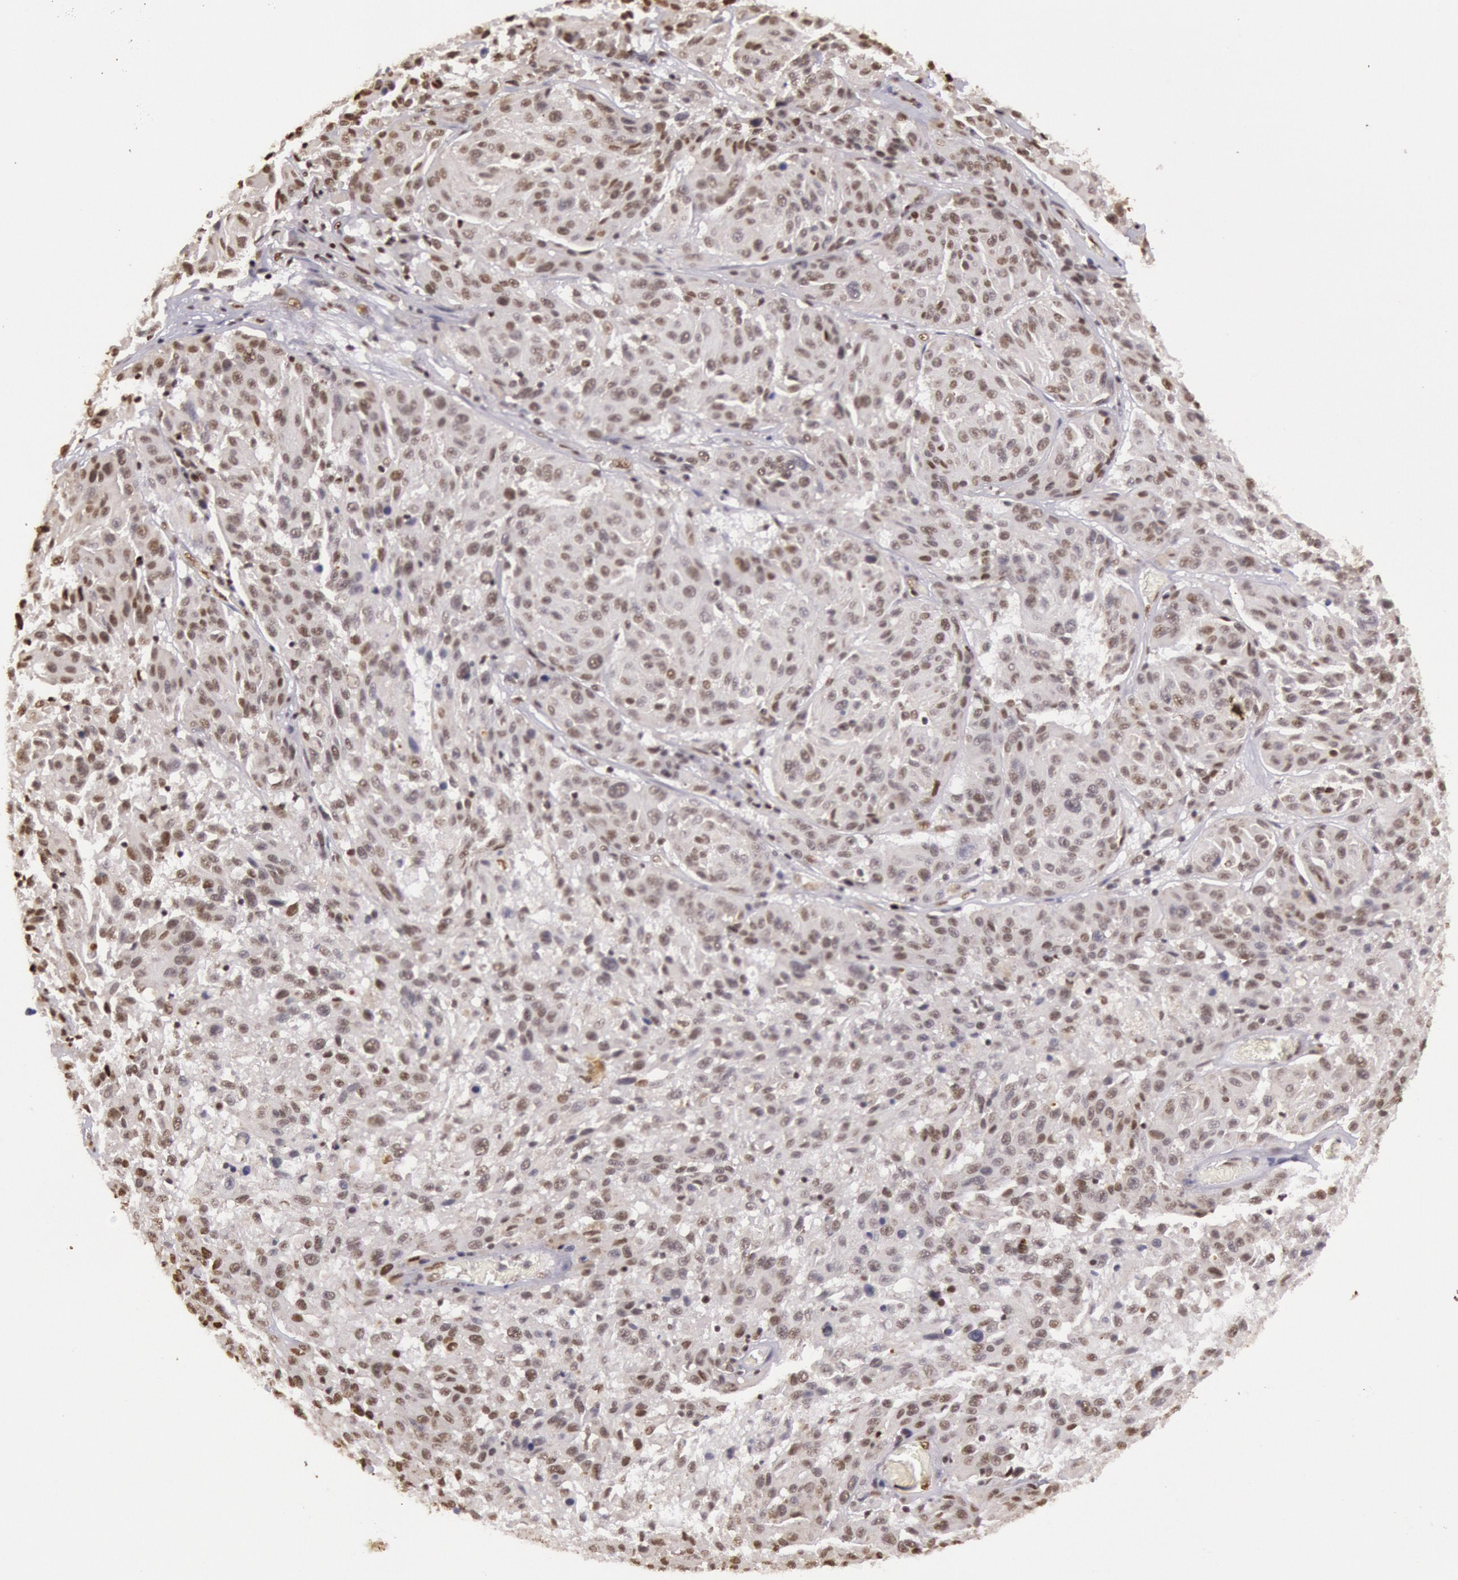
{"staining": {"intensity": "weak", "quantity": ">75%", "location": "nuclear"}, "tissue": "melanoma", "cell_type": "Tumor cells", "image_type": "cancer", "snomed": [{"axis": "morphology", "description": "Malignant melanoma, NOS"}, {"axis": "topography", "description": "Skin"}], "caption": "A low amount of weak nuclear positivity is present in about >75% of tumor cells in malignant melanoma tissue.", "gene": "HNRNPH2", "patient": {"sex": "female", "age": 77}}